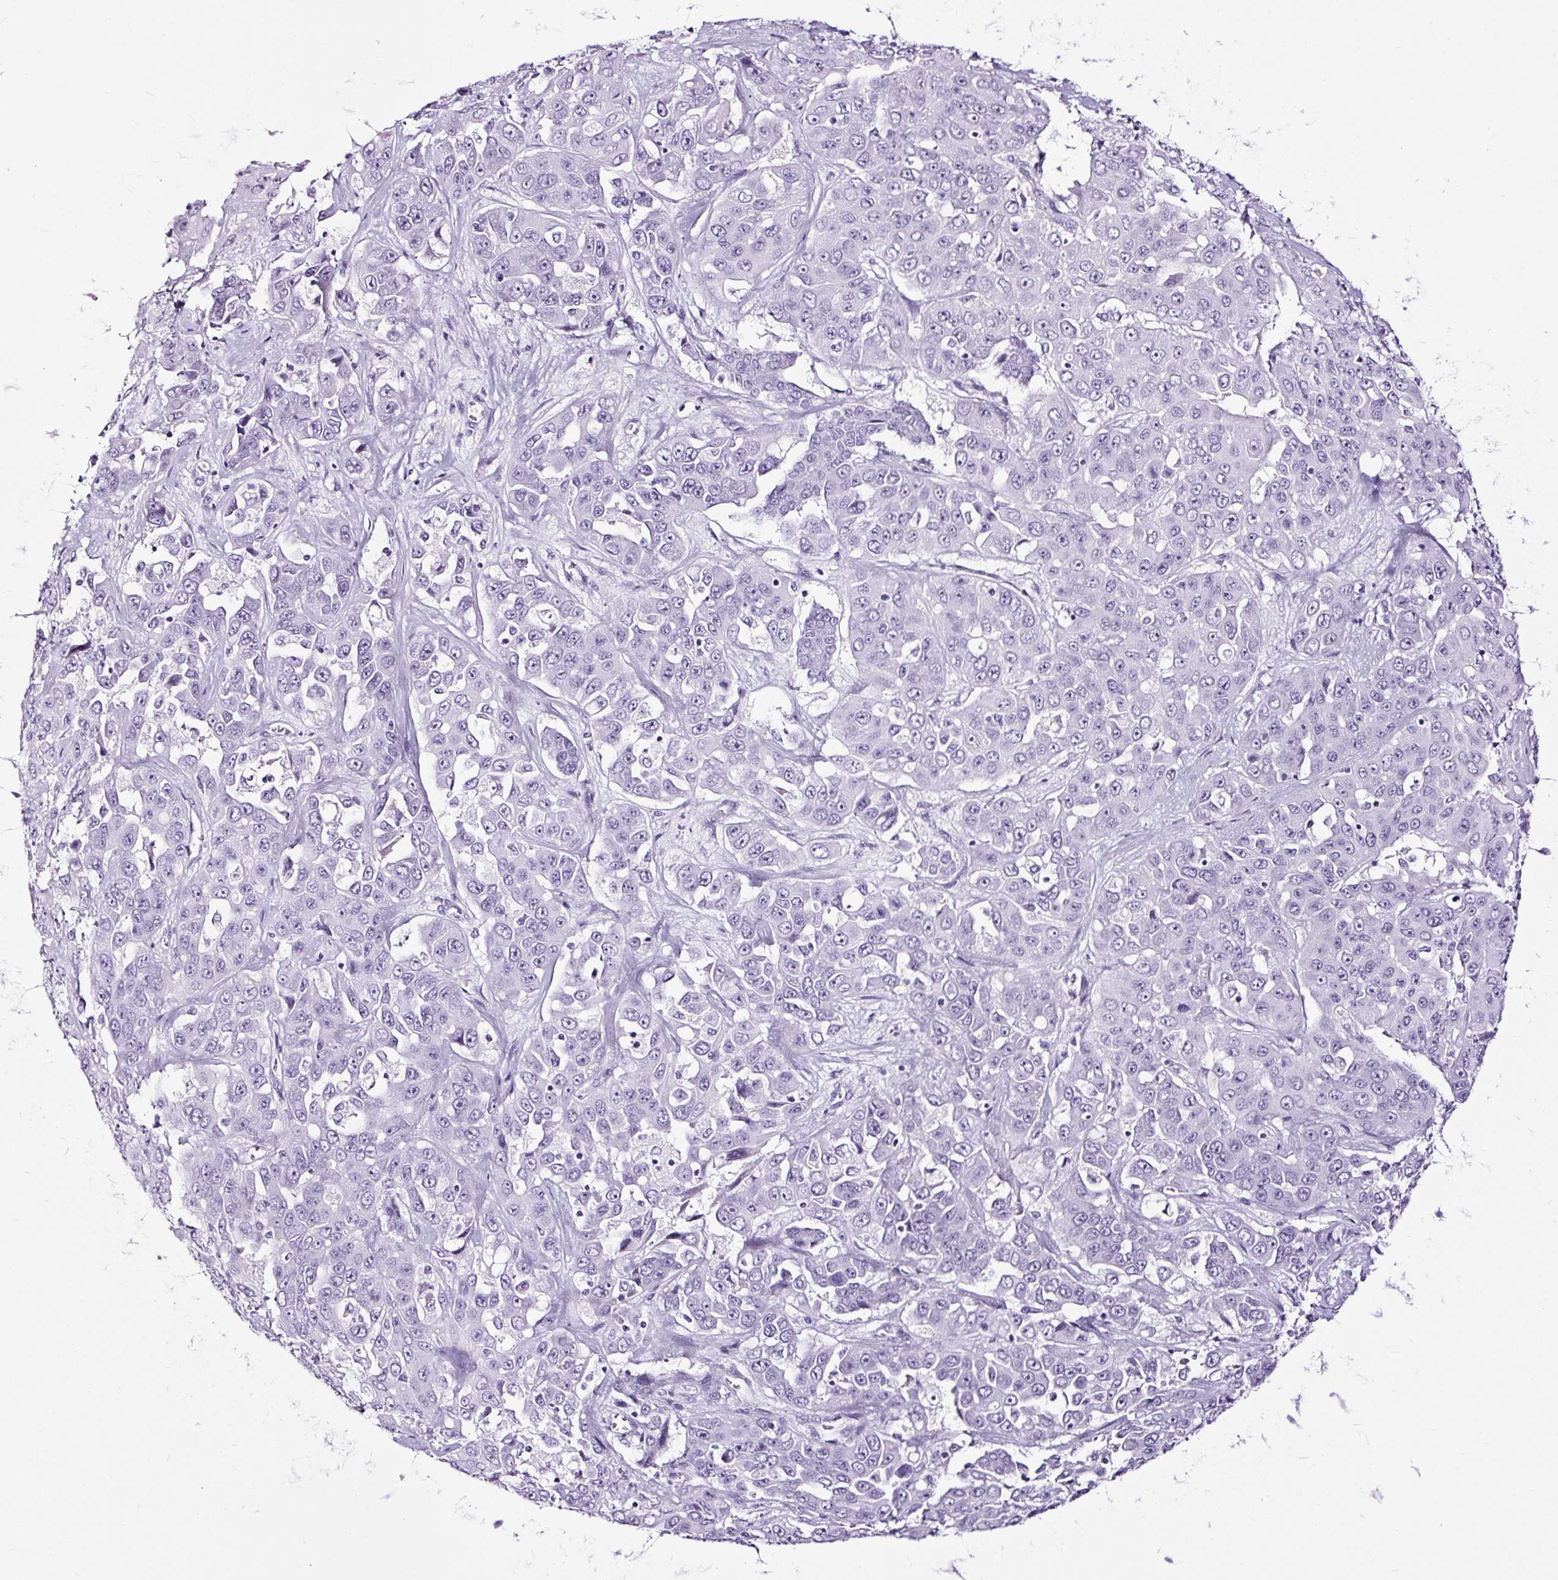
{"staining": {"intensity": "negative", "quantity": "none", "location": "none"}, "tissue": "liver cancer", "cell_type": "Tumor cells", "image_type": "cancer", "snomed": [{"axis": "morphology", "description": "Cholangiocarcinoma"}, {"axis": "topography", "description": "Liver"}], "caption": "High power microscopy image of an immunohistochemistry image of liver cancer (cholangiocarcinoma), revealing no significant expression in tumor cells.", "gene": "NPHS2", "patient": {"sex": "female", "age": 52}}